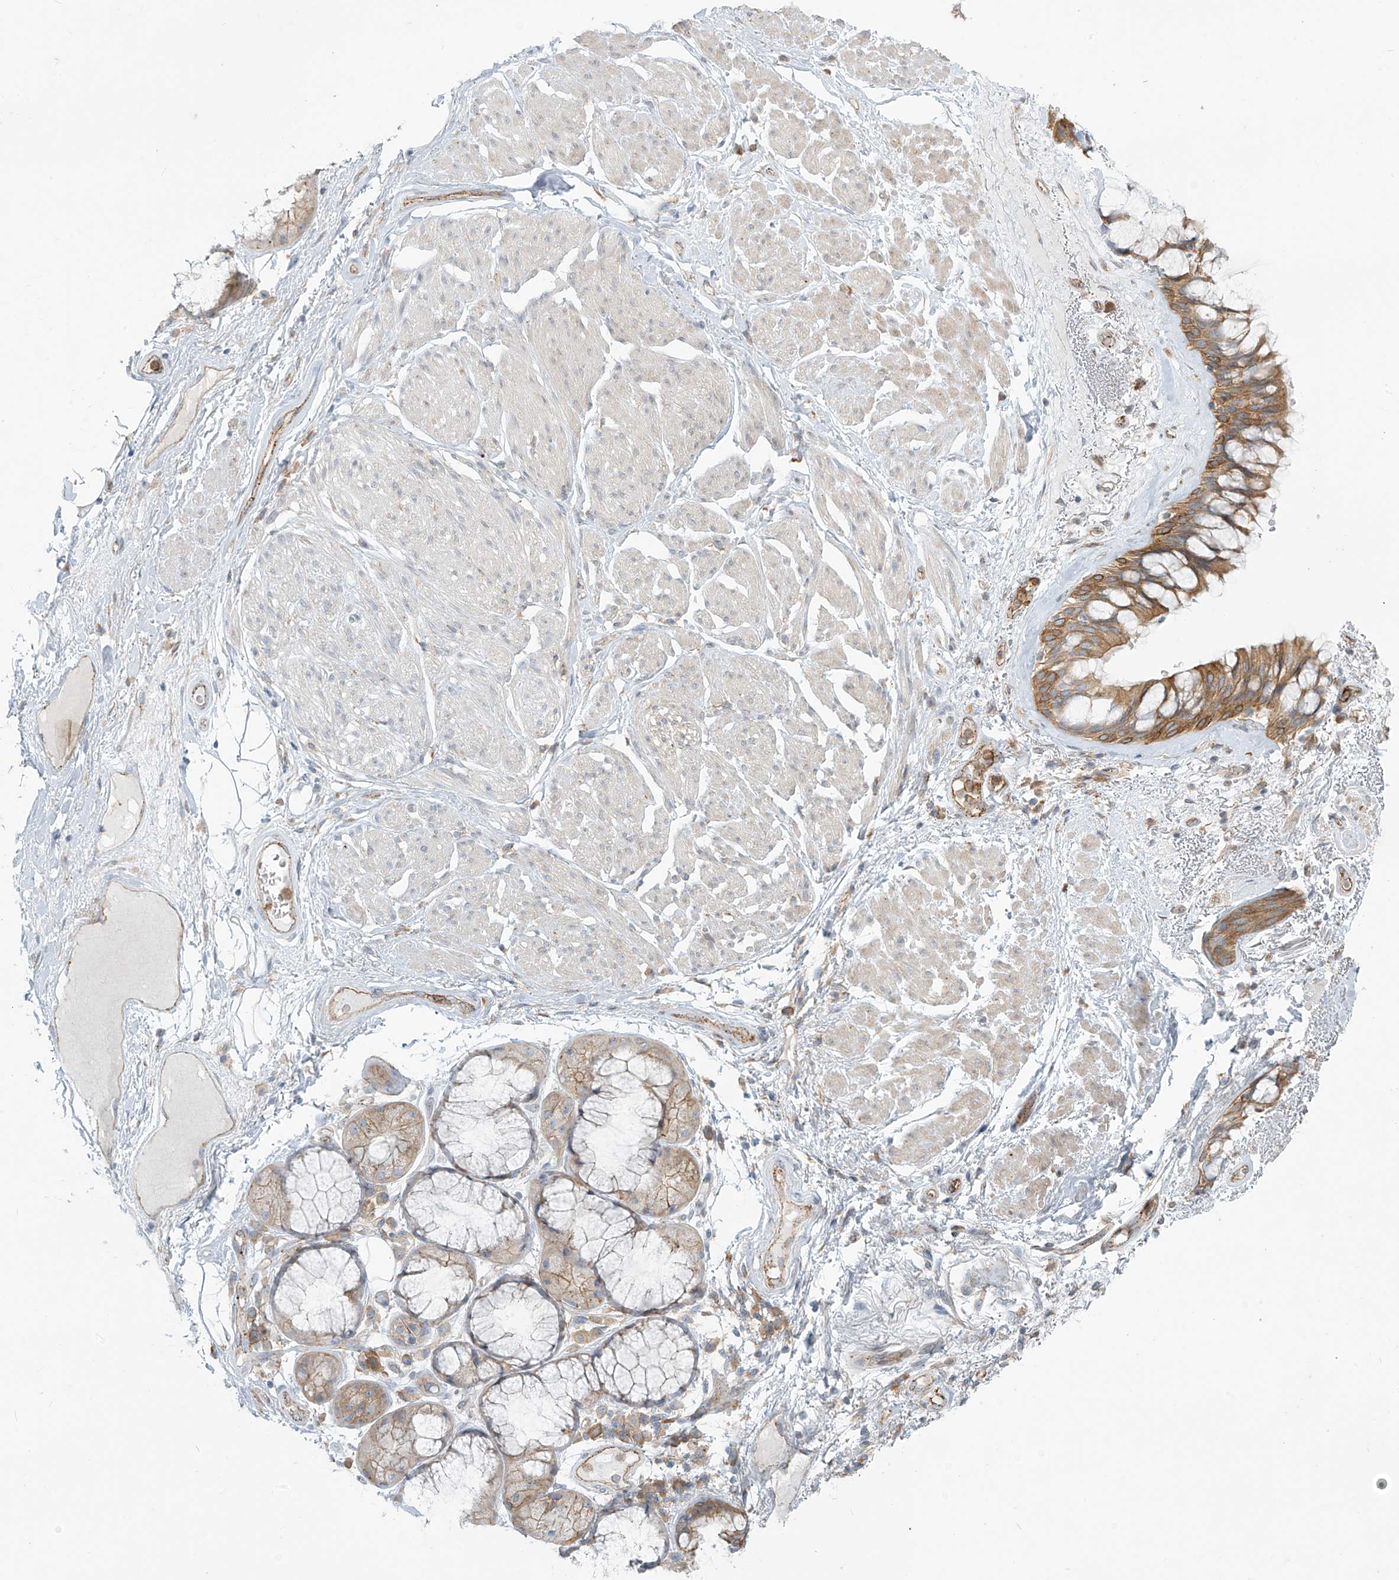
{"staining": {"intensity": "negative", "quantity": "none", "location": "none"}, "tissue": "adipose tissue", "cell_type": "Adipocytes", "image_type": "normal", "snomed": [{"axis": "morphology", "description": "Normal tissue, NOS"}, {"axis": "topography", "description": "Bronchus"}], "caption": "Immunohistochemistry image of normal adipose tissue: human adipose tissue stained with DAB (3,3'-diaminobenzidine) displays no significant protein staining in adipocytes. The staining is performed using DAB brown chromogen with nuclei counter-stained in using hematoxylin.", "gene": "LZTS3", "patient": {"sex": "male", "age": 66}}